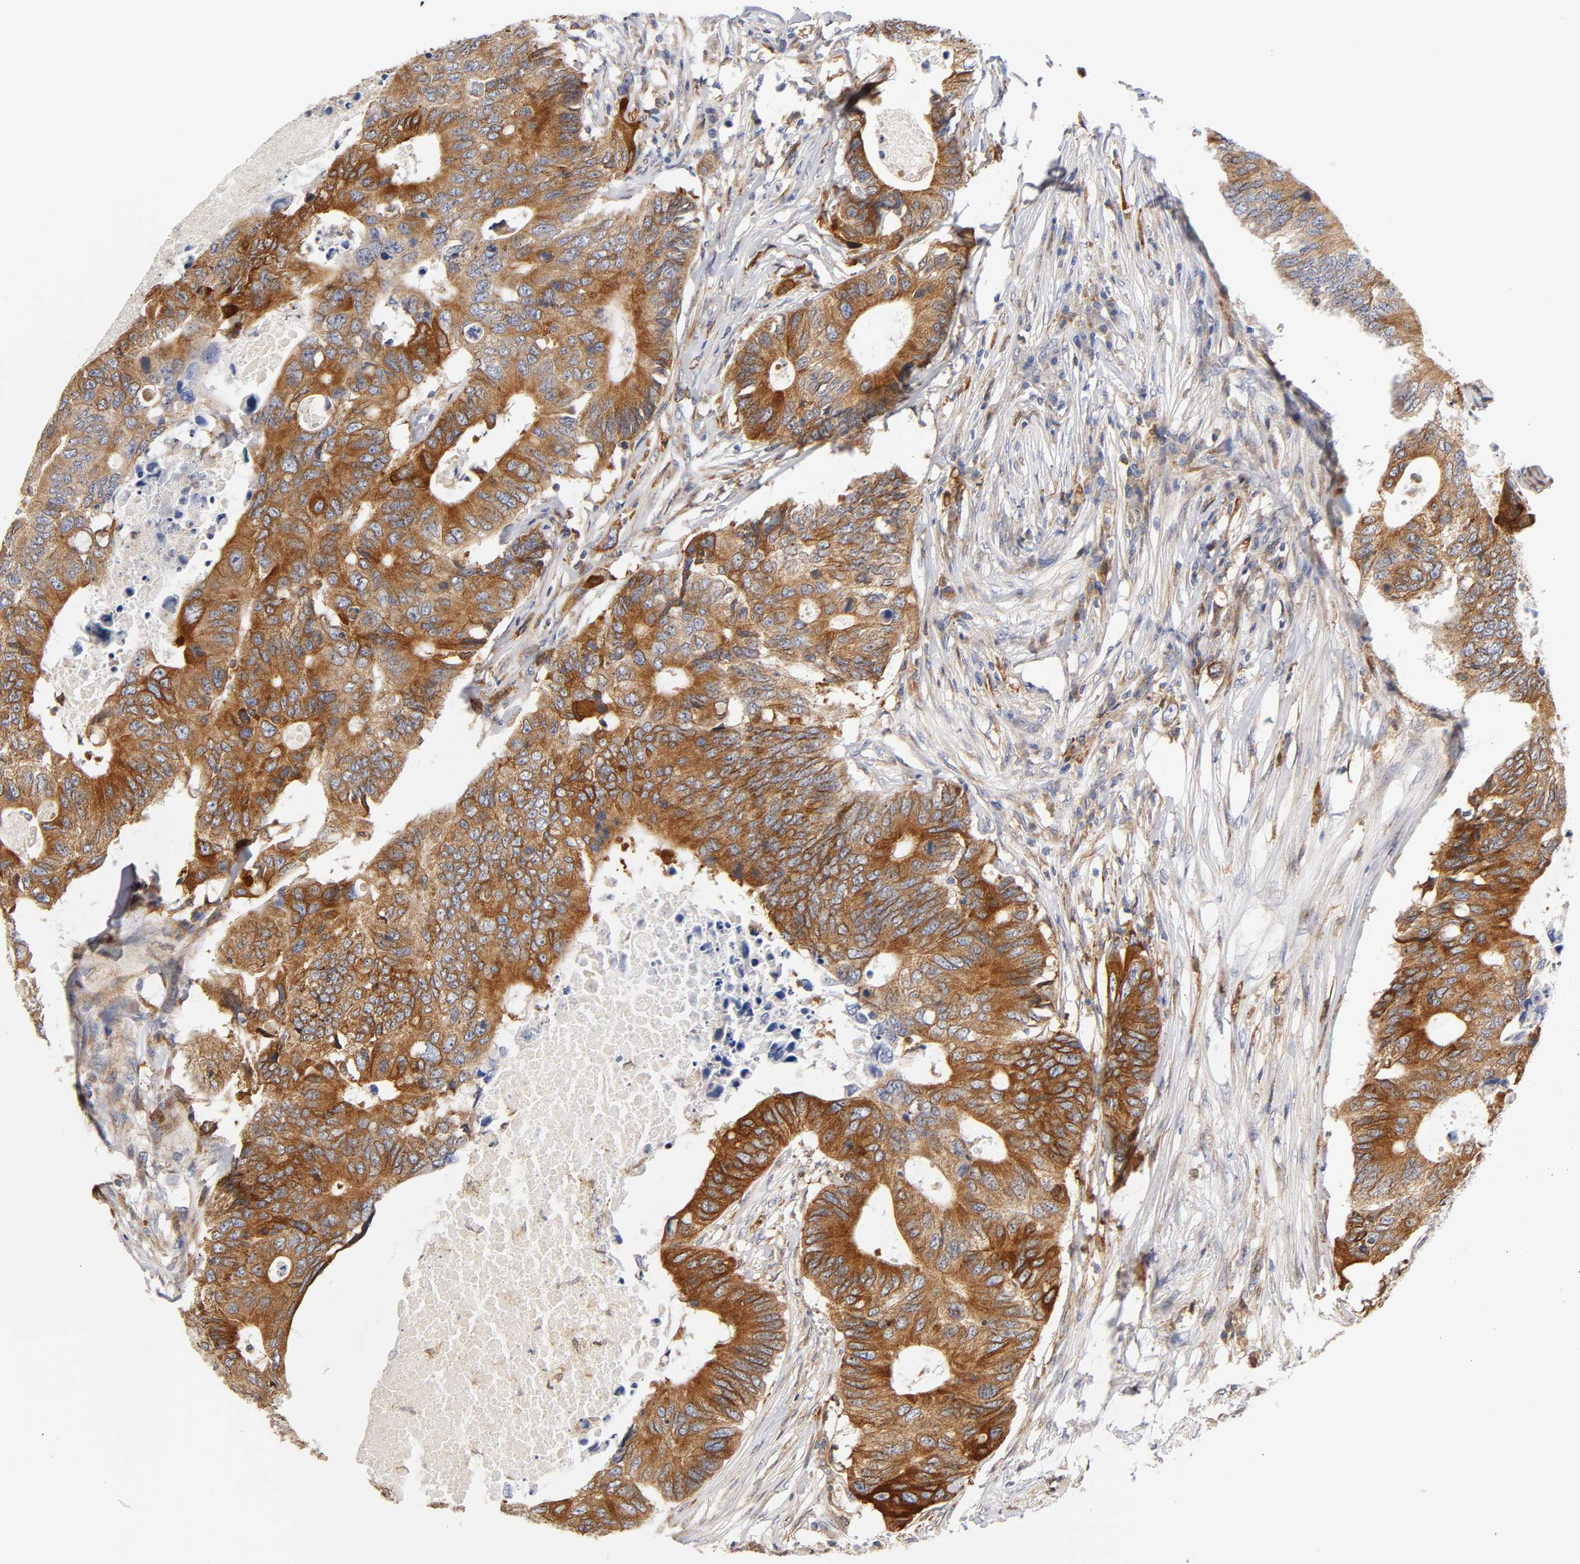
{"staining": {"intensity": "strong", "quantity": ">75%", "location": "cytoplasmic/membranous"}, "tissue": "colorectal cancer", "cell_type": "Tumor cells", "image_type": "cancer", "snomed": [{"axis": "morphology", "description": "Adenocarcinoma, NOS"}, {"axis": "topography", "description": "Colon"}], "caption": "Colorectal cancer tissue displays strong cytoplasmic/membranous expression in approximately >75% of tumor cells, visualized by immunohistochemistry. The protein of interest is stained brown, and the nuclei are stained in blue (DAB (3,3'-diaminobenzidine) IHC with brightfield microscopy, high magnification).", "gene": "POR", "patient": {"sex": "male", "age": 71}}